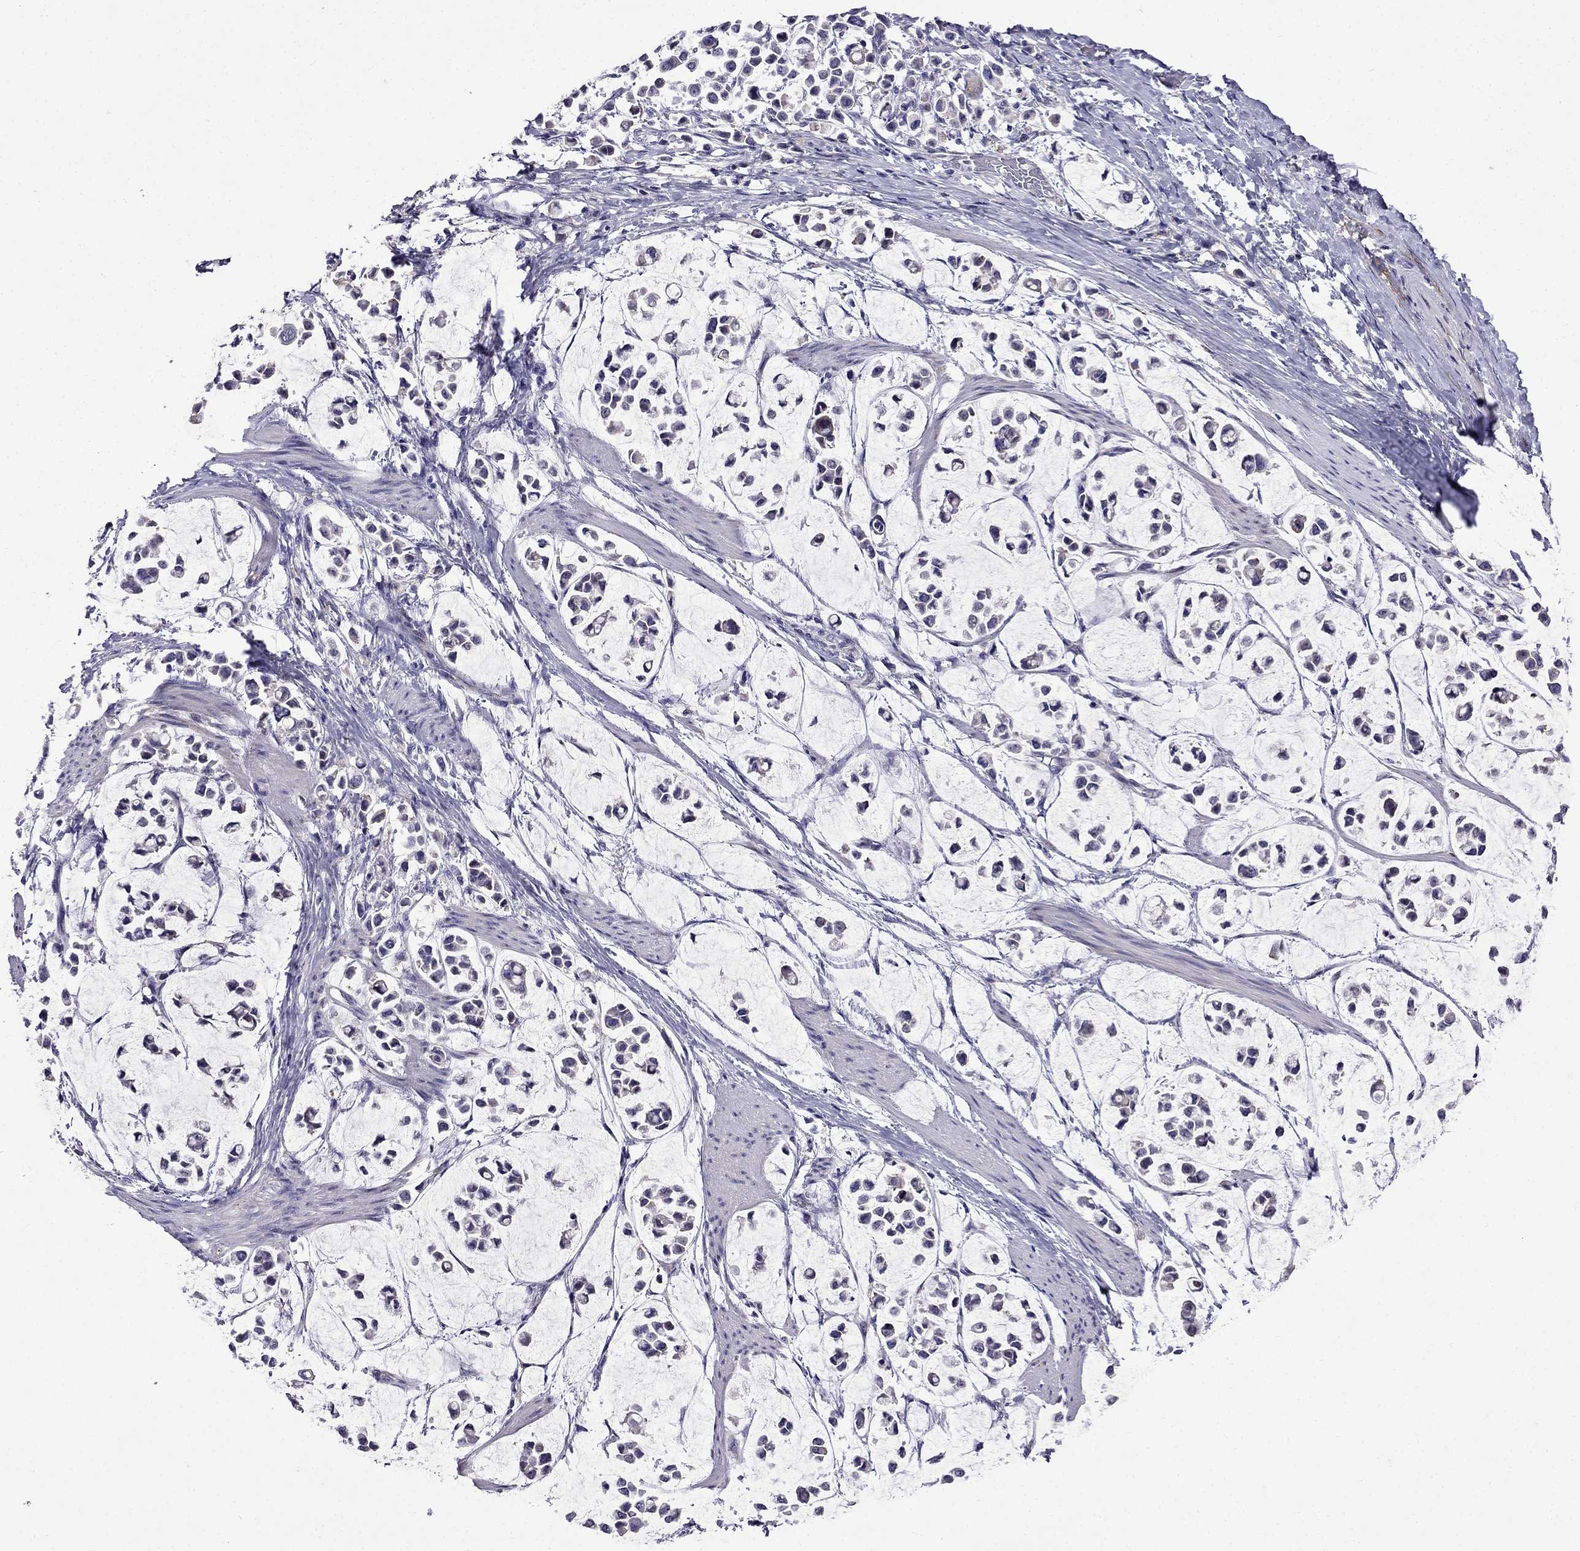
{"staining": {"intensity": "negative", "quantity": "none", "location": "none"}, "tissue": "stomach cancer", "cell_type": "Tumor cells", "image_type": "cancer", "snomed": [{"axis": "morphology", "description": "Adenocarcinoma, NOS"}, {"axis": "topography", "description": "Stomach"}], "caption": "Adenocarcinoma (stomach) stained for a protein using immunohistochemistry (IHC) exhibits no positivity tumor cells.", "gene": "PI16", "patient": {"sex": "male", "age": 82}}